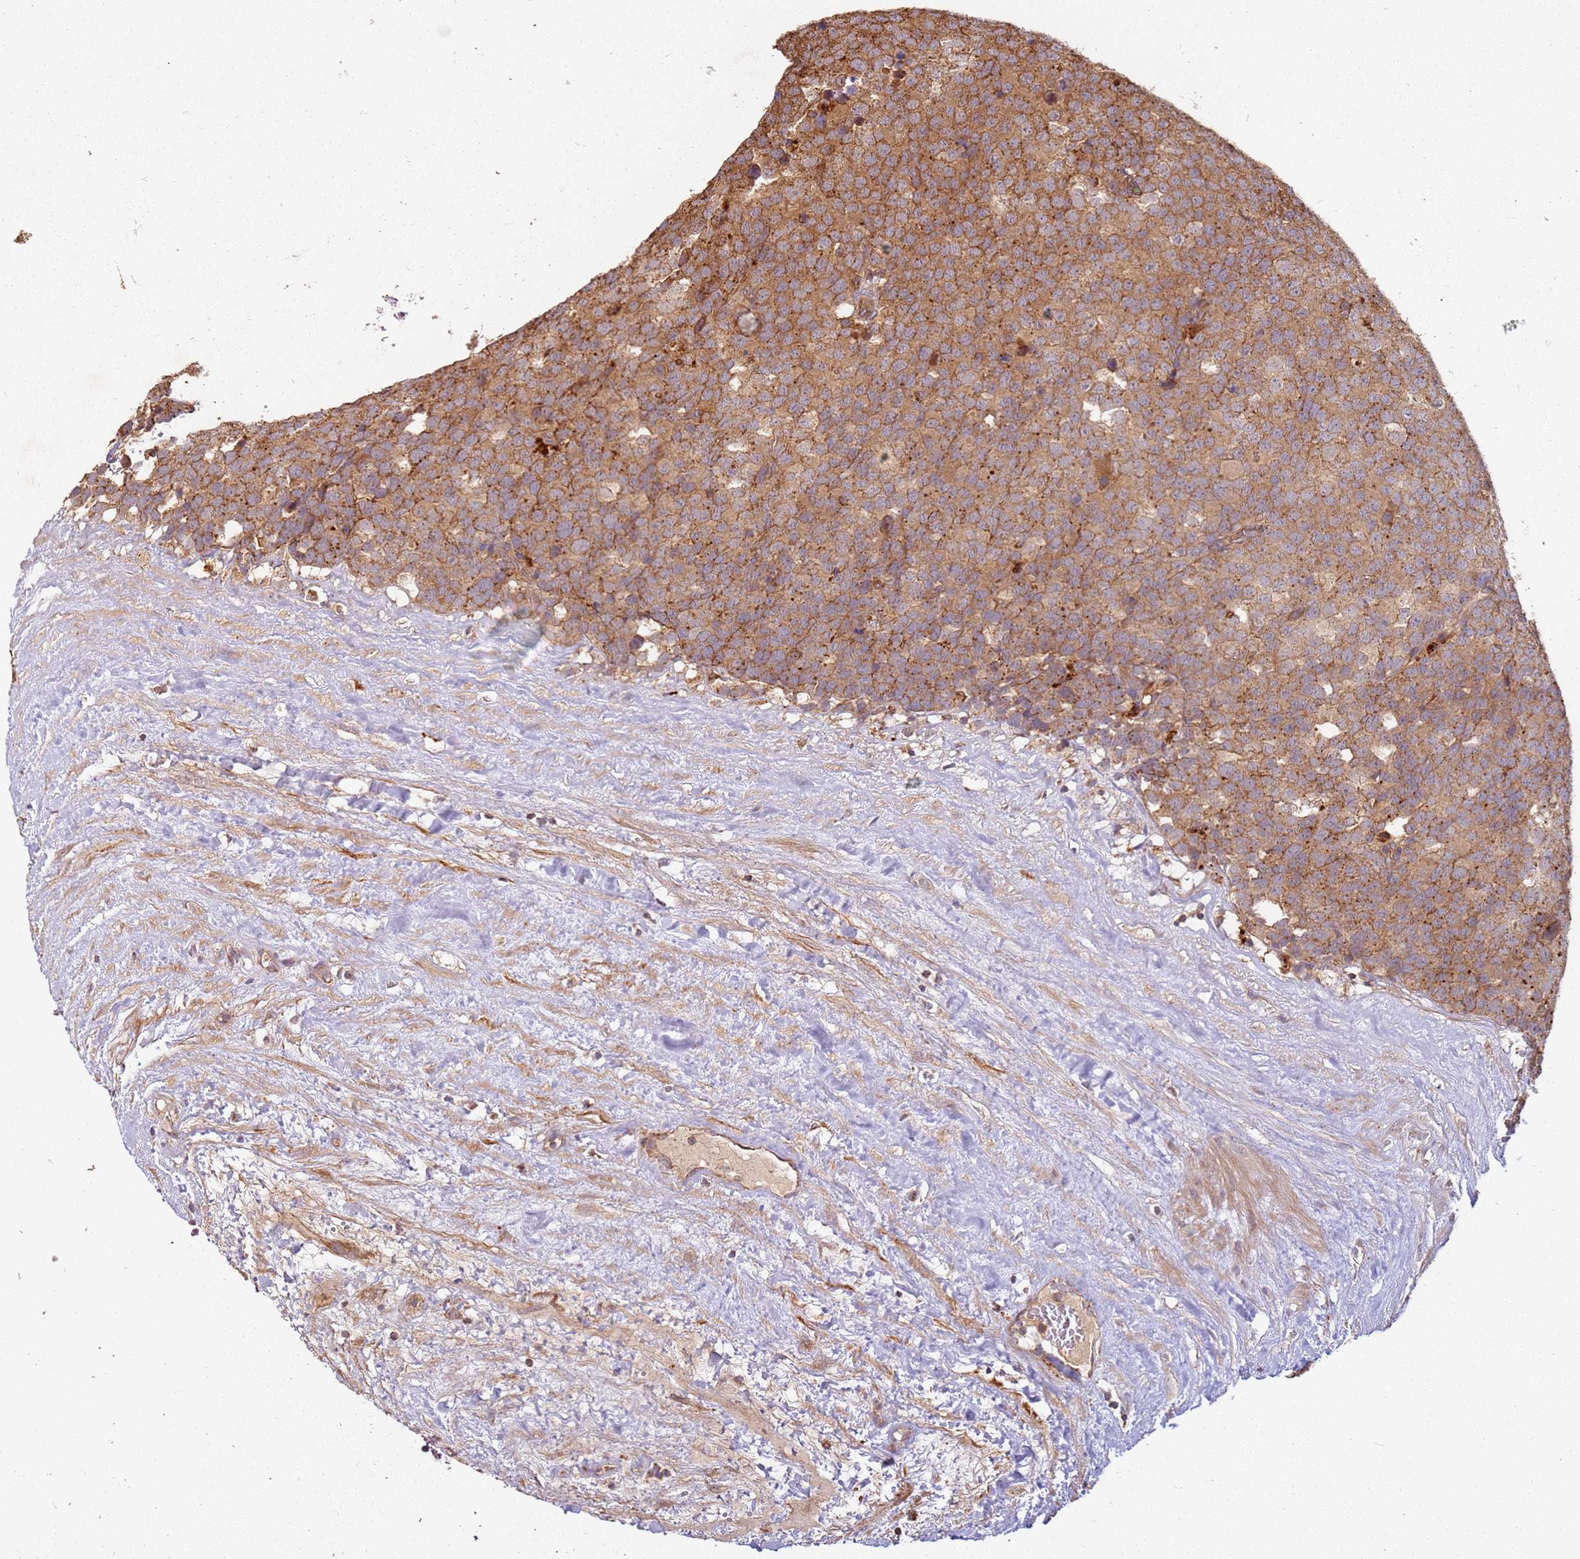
{"staining": {"intensity": "moderate", "quantity": ">75%", "location": "cytoplasmic/membranous"}, "tissue": "testis cancer", "cell_type": "Tumor cells", "image_type": "cancer", "snomed": [{"axis": "morphology", "description": "Seminoma, NOS"}, {"axis": "topography", "description": "Testis"}], "caption": "This is a micrograph of IHC staining of testis seminoma, which shows moderate expression in the cytoplasmic/membranous of tumor cells.", "gene": "SCGB2B2", "patient": {"sex": "male", "age": 71}}